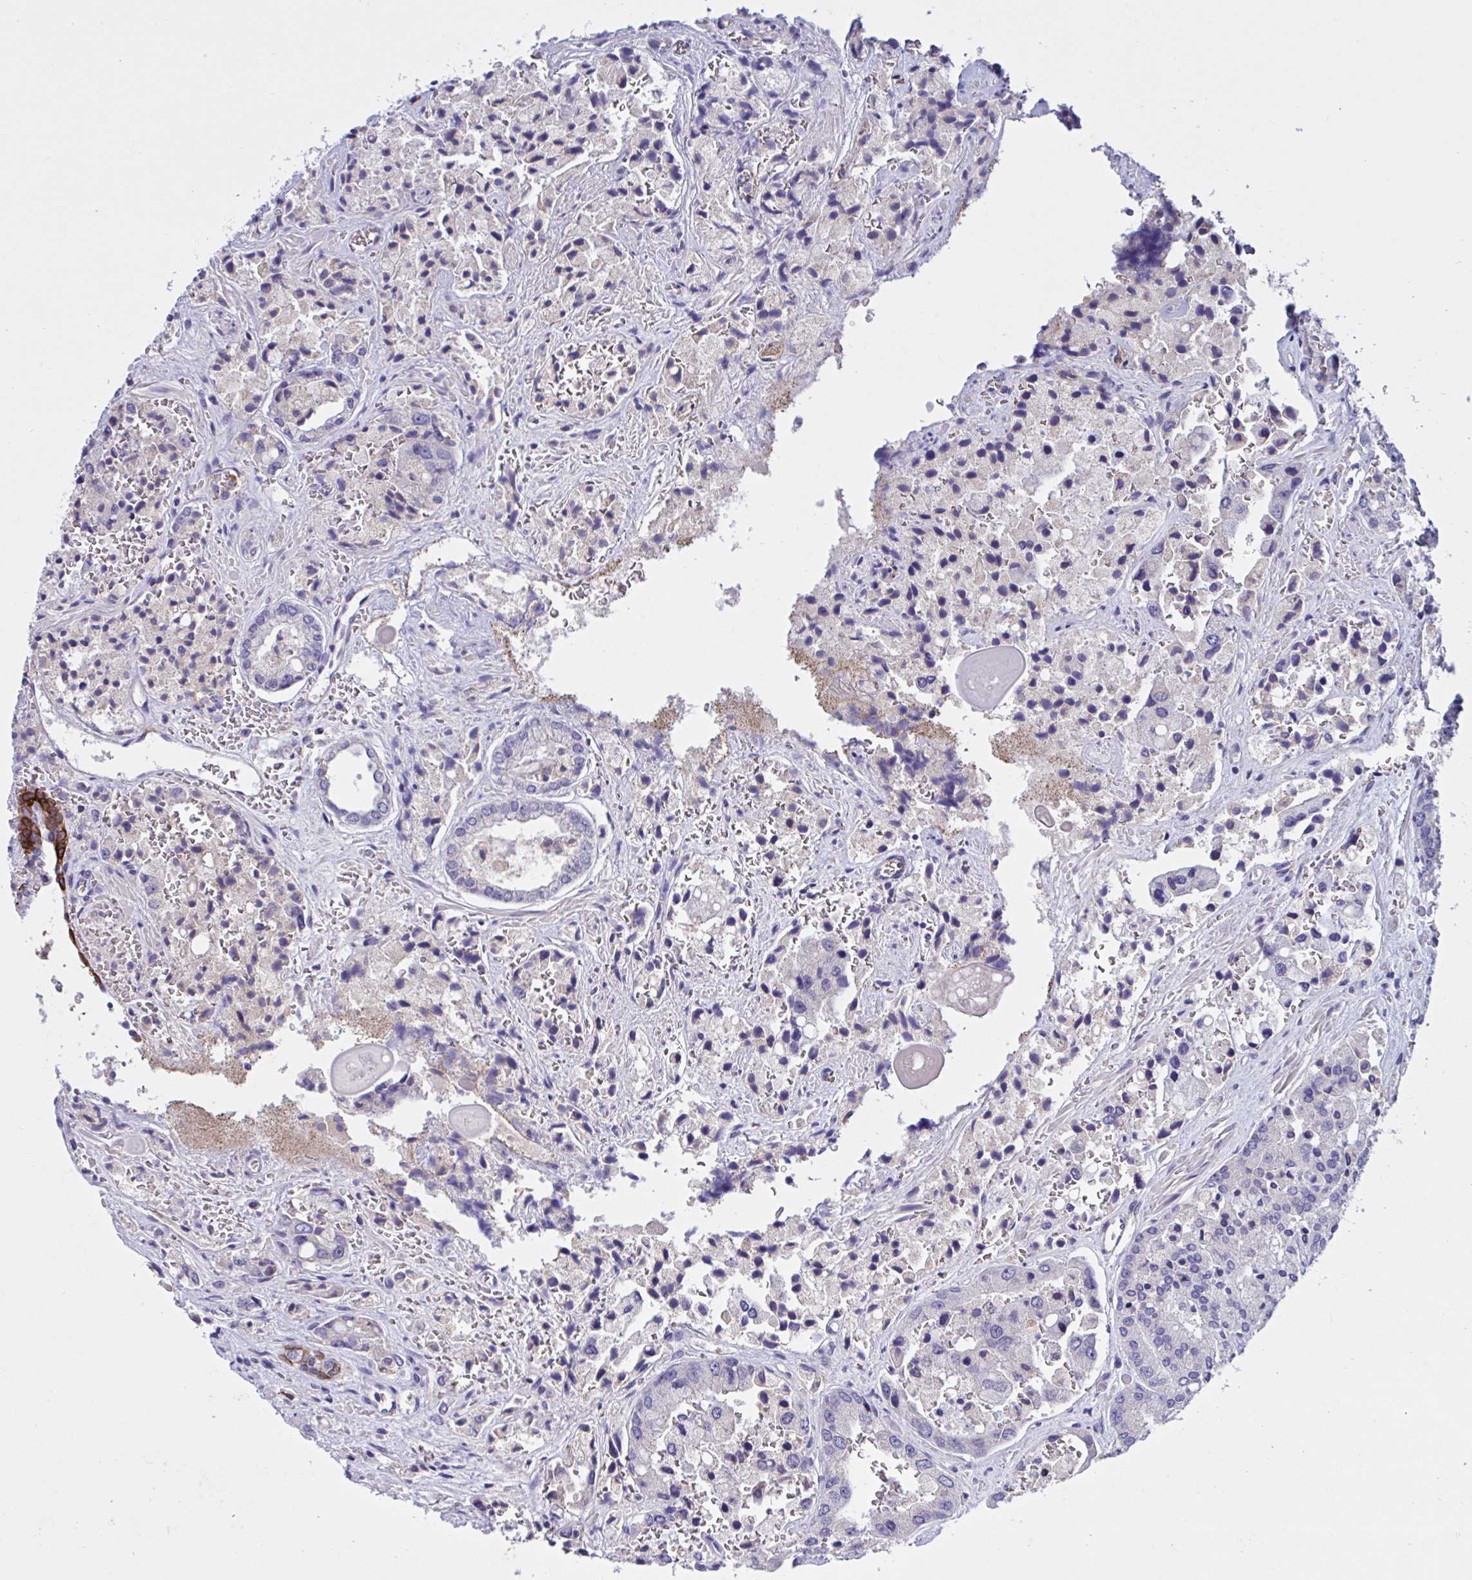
{"staining": {"intensity": "negative", "quantity": "none", "location": "none"}, "tissue": "prostate cancer", "cell_type": "Tumor cells", "image_type": "cancer", "snomed": [{"axis": "morphology", "description": "Normal tissue, NOS"}, {"axis": "morphology", "description": "Adenocarcinoma, High grade"}, {"axis": "topography", "description": "Prostate"}, {"axis": "topography", "description": "Peripheral nerve tissue"}], "caption": "Protein analysis of prostate cancer (high-grade adenocarcinoma) displays no significant expression in tumor cells. (DAB (3,3'-diaminobenzidine) immunohistochemistry (IHC), high magnification).", "gene": "SLC66A1", "patient": {"sex": "male", "age": 68}}